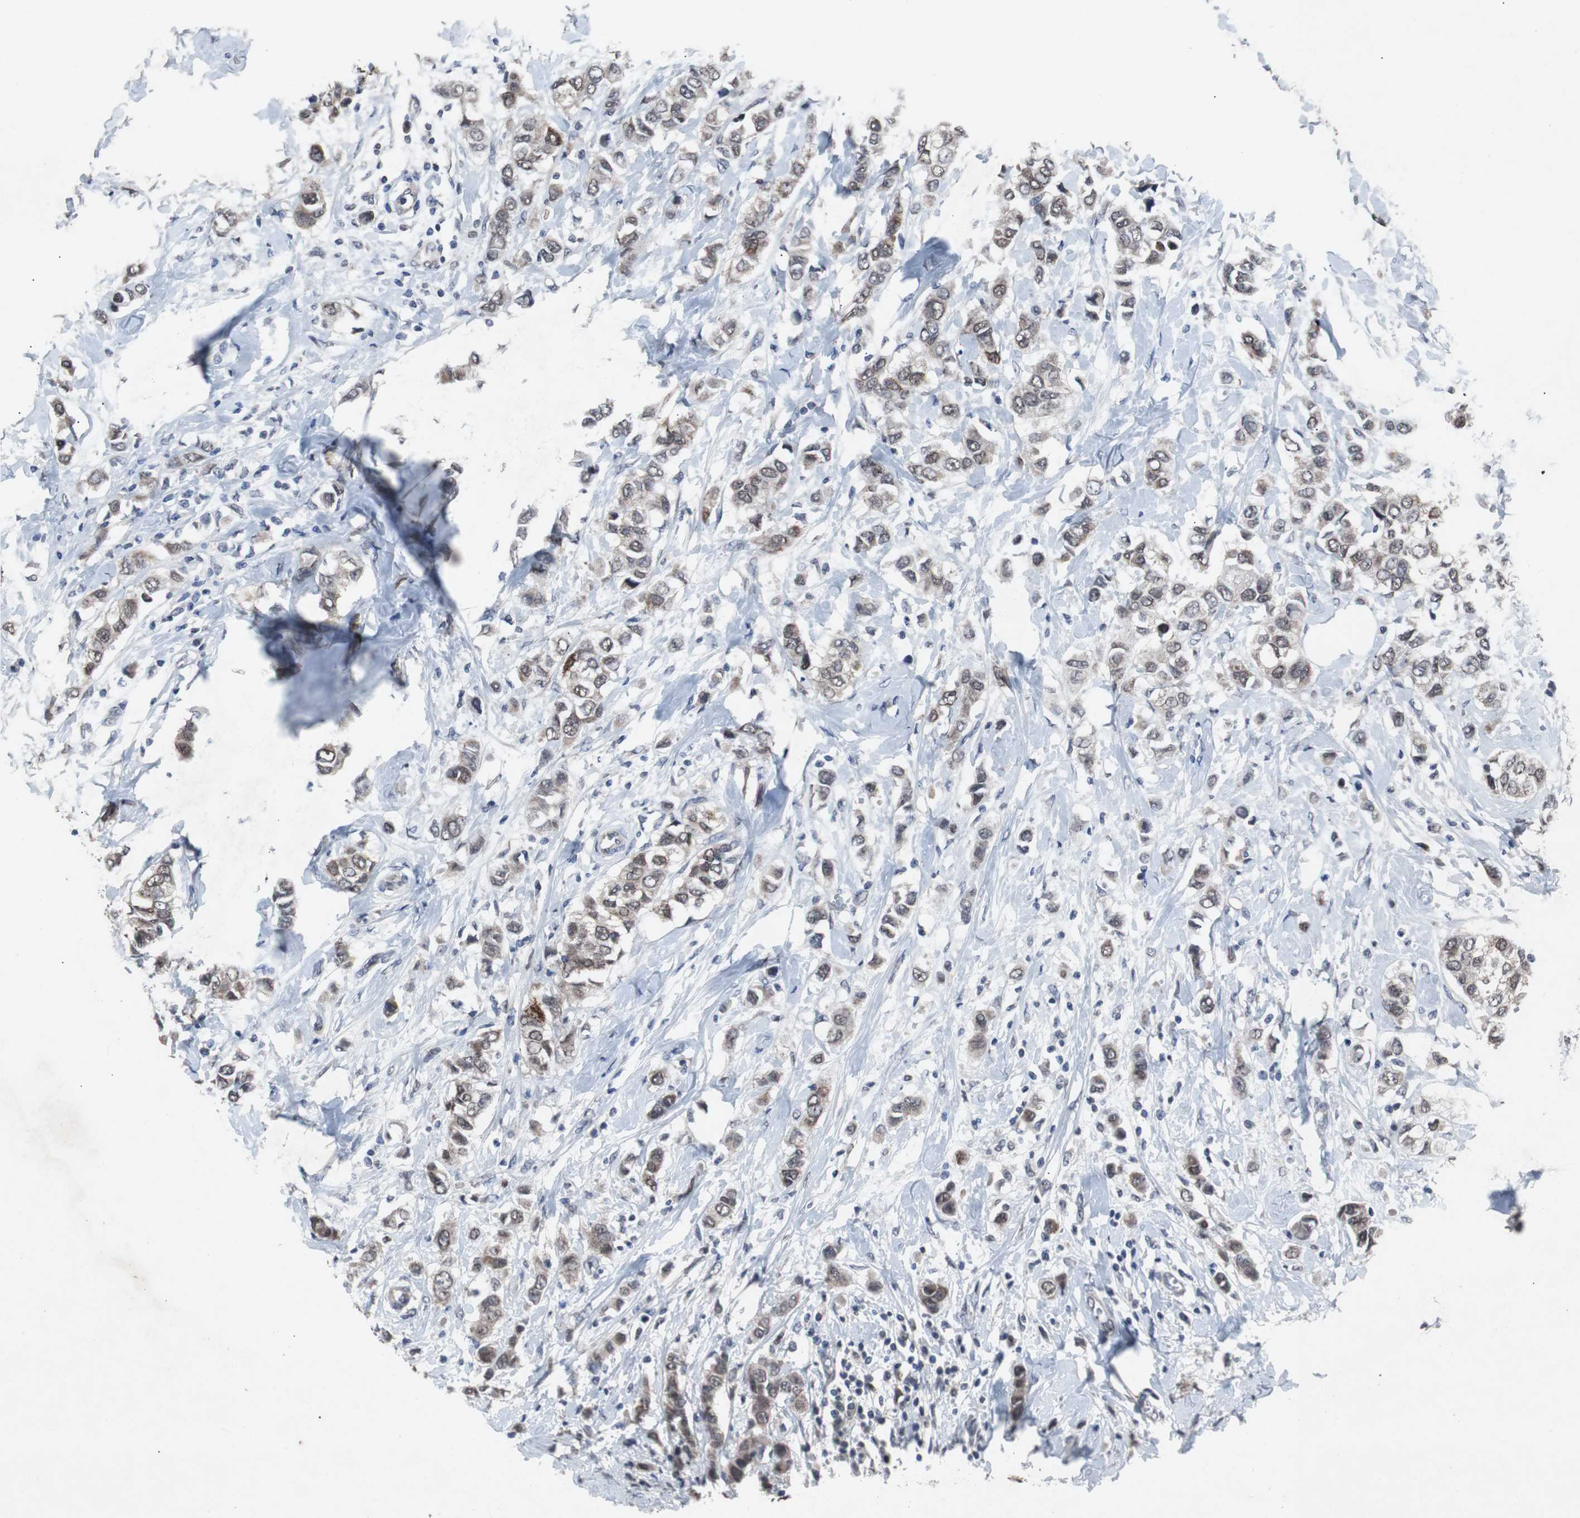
{"staining": {"intensity": "weak", "quantity": ">75%", "location": "nuclear"}, "tissue": "breast cancer", "cell_type": "Tumor cells", "image_type": "cancer", "snomed": [{"axis": "morphology", "description": "Duct carcinoma"}, {"axis": "topography", "description": "Breast"}], "caption": "High-magnification brightfield microscopy of intraductal carcinoma (breast) stained with DAB (brown) and counterstained with hematoxylin (blue). tumor cells exhibit weak nuclear staining is appreciated in approximately>75% of cells.", "gene": "RBM47", "patient": {"sex": "female", "age": 50}}